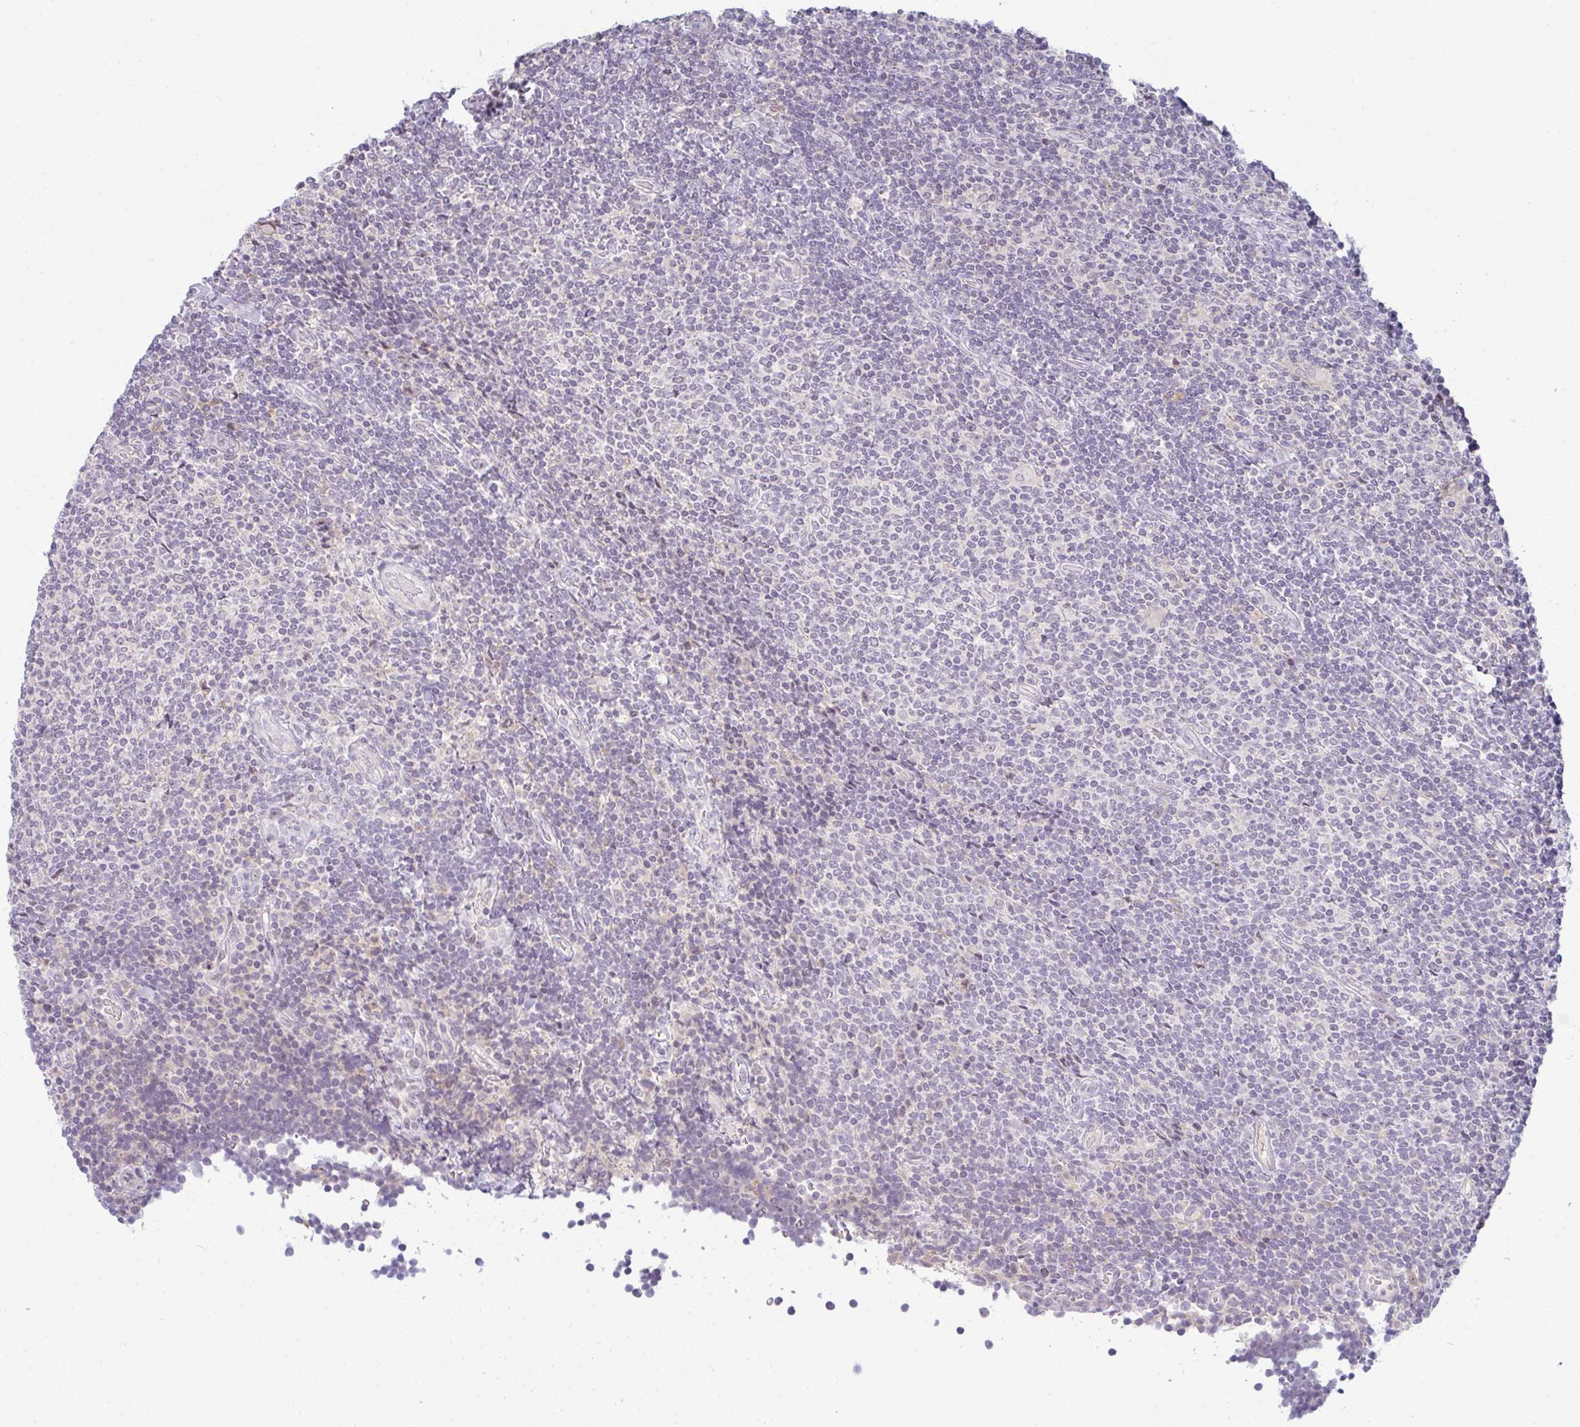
{"staining": {"intensity": "negative", "quantity": "none", "location": "none"}, "tissue": "lymphoma", "cell_type": "Tumor cells", "image_type": "cancer", "snomed": [{"axis": "morphology", "description": "Malignant lymphoma, non-Hodgkin's type, Low grade"}, {"axis": "topography", "description": "Lymph node"}], "caption": "An immunohistochemistry histopathology image of low-grade malignant lymphoma, non-Hodgkin's type is shown. There is no staining in tumor cells of low-grade malignant lymphoma, non-Hodgkin's type.", "gene": "PPFIA4", "patient": {"sex": "male", "age": 52}}